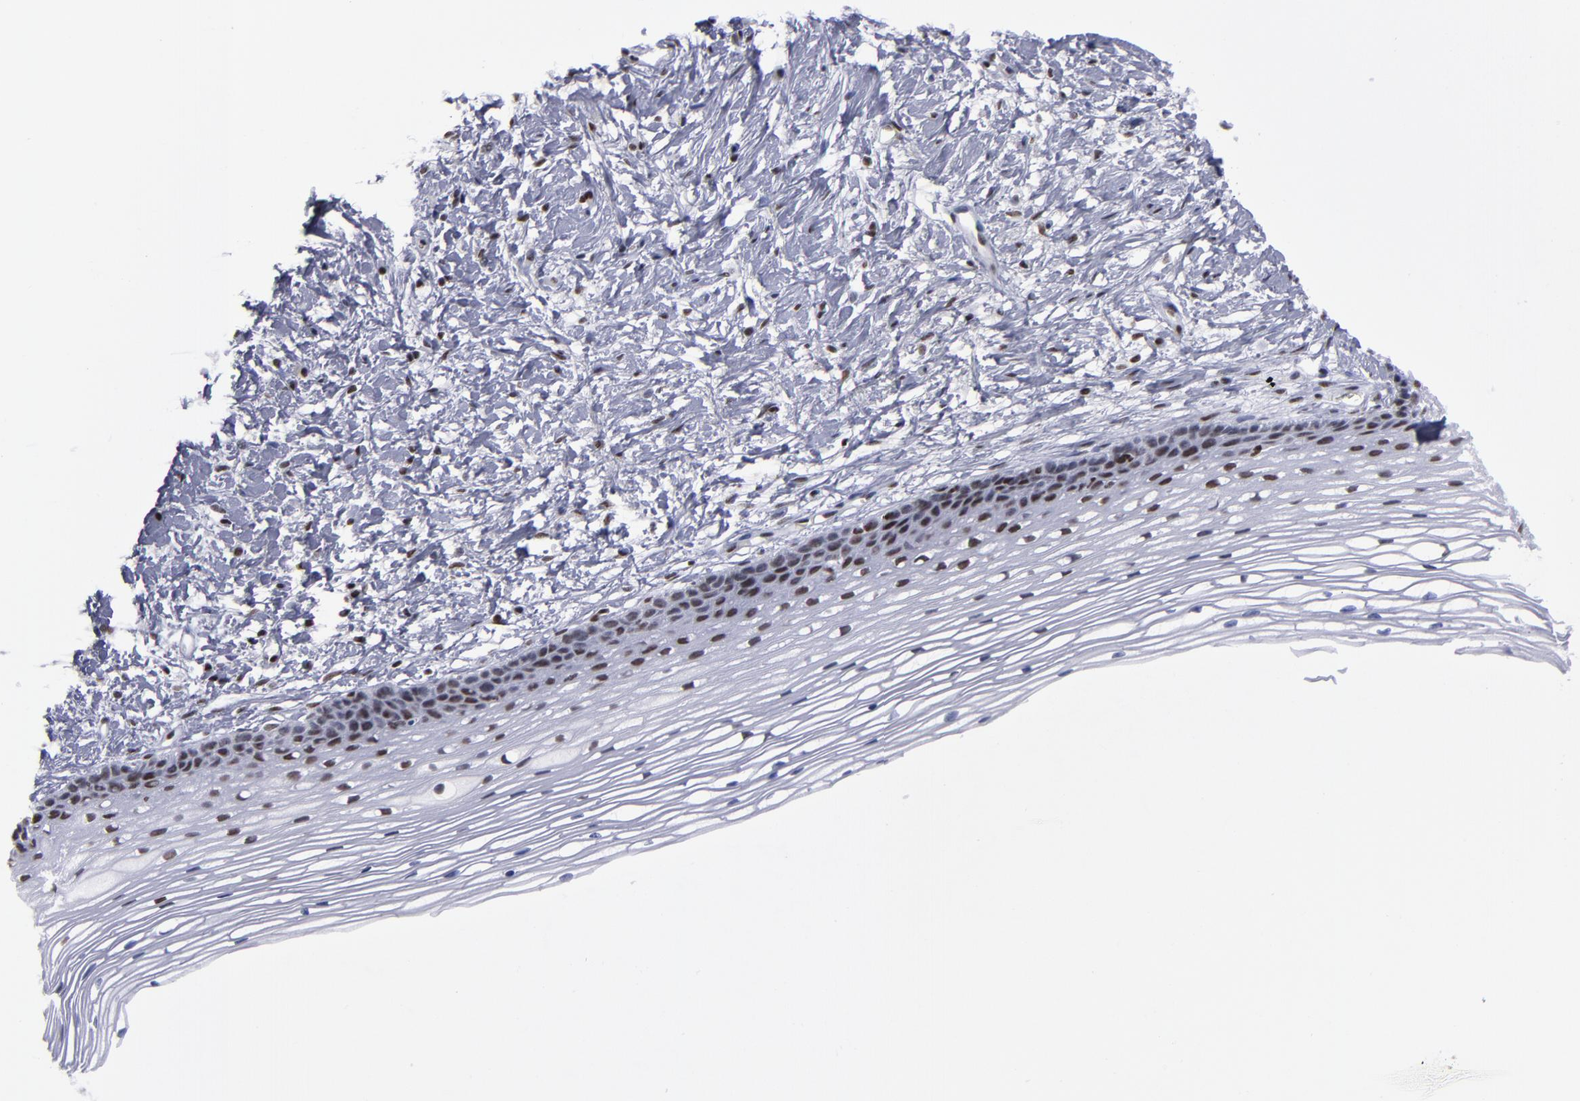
{"staining": {"intensity": "moderate", "quantity": ">75%", "location": "nuclear"}, "tissue": "cervix", "cell_type": "Glandular cells", "image_type": "normal", "snomed": [{"axis": "morphology", "description": "Normal tissue, NOS"}, {"axis": "topography", "description": "Cervix"}], "caption": "Protein staining of unremarkable cervix reveals moderate nuclear positivity in approximately >75% of glandular cells.", "gene": "TERF2", "patient": {"sex": "female", "age": 77}}